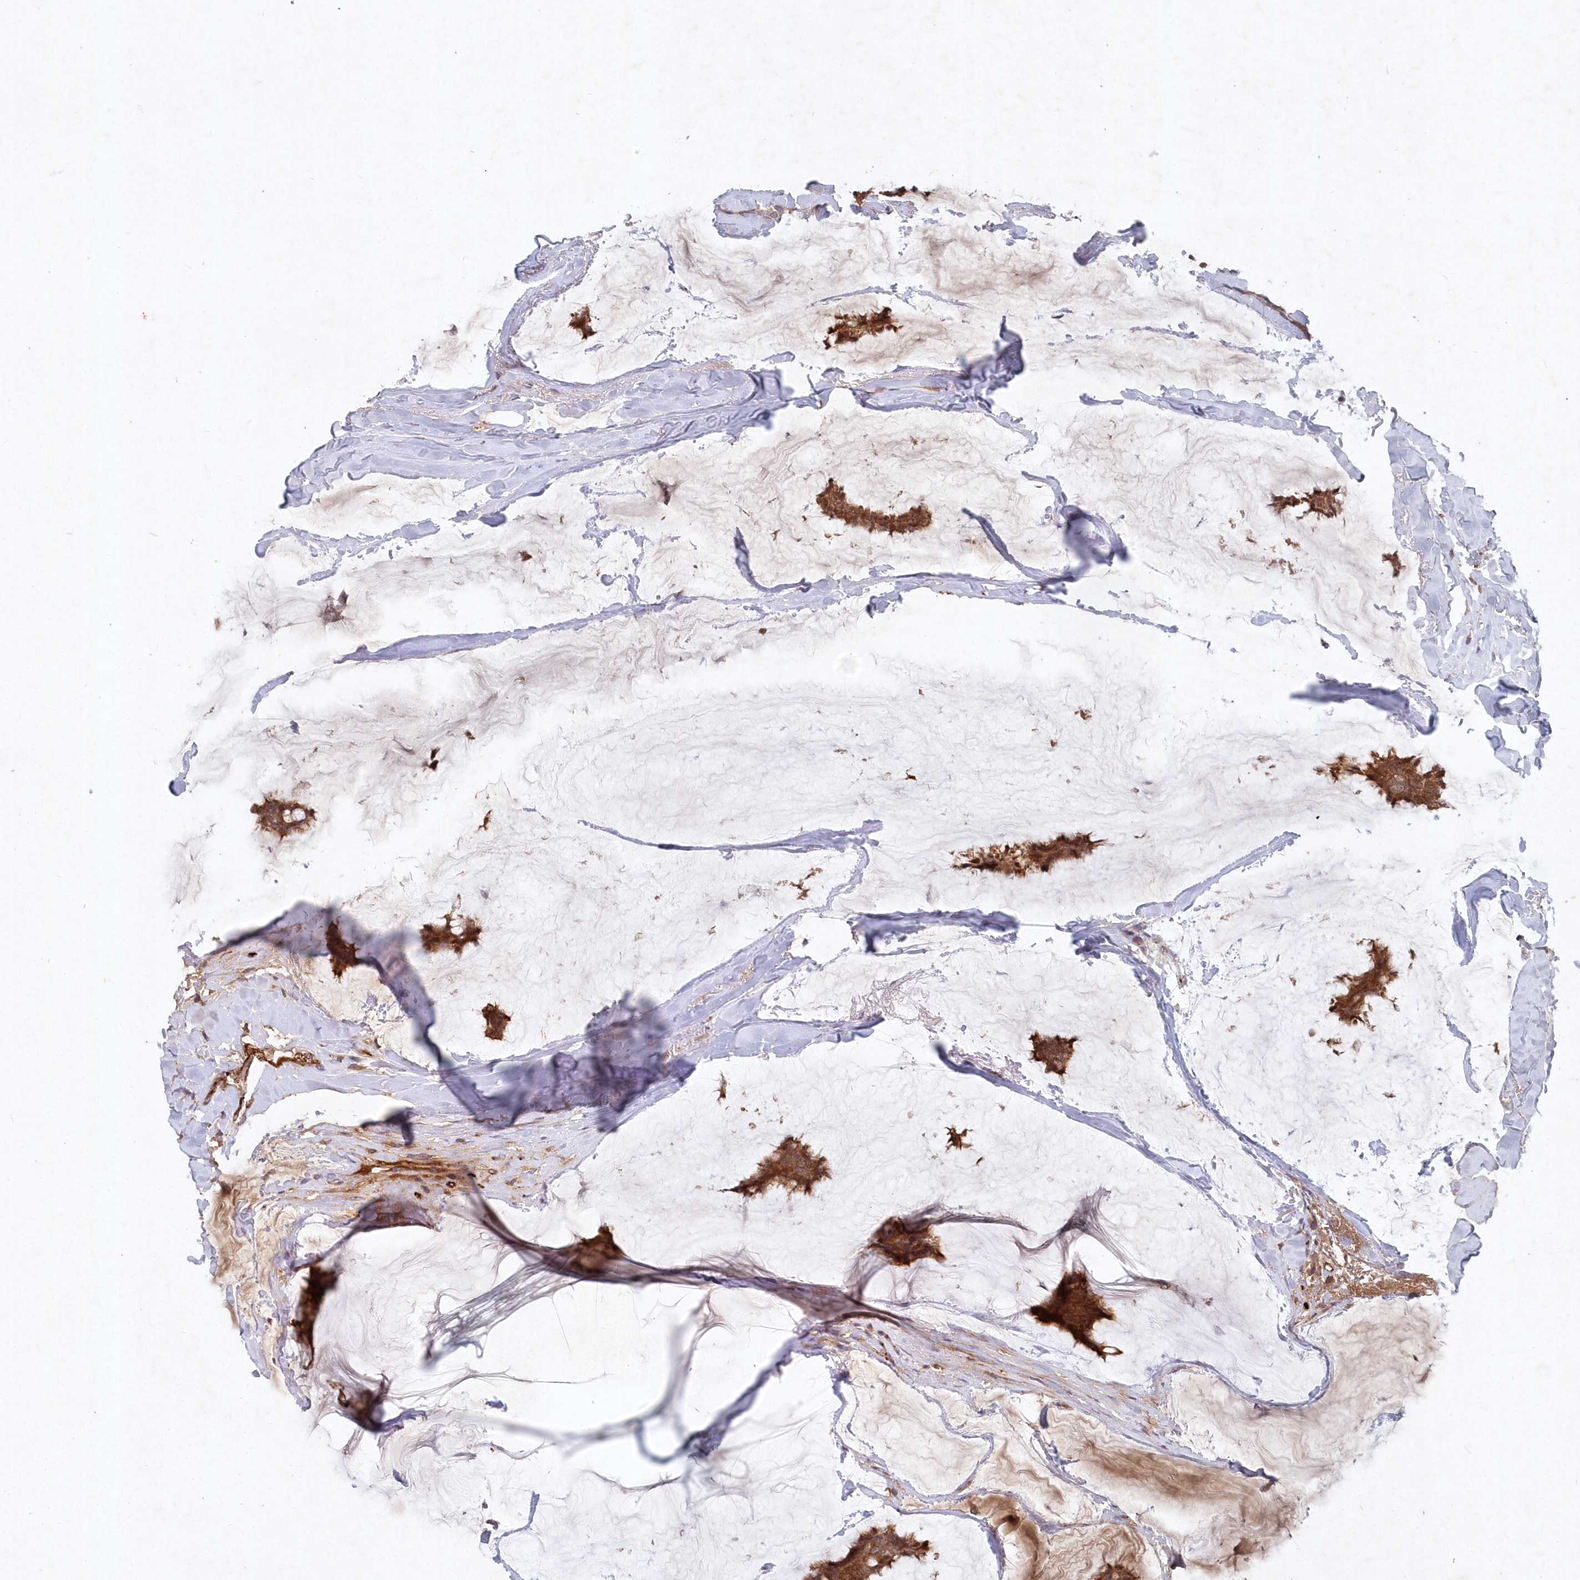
{"staining": {"intensity": "moderate", "quantity": ">75%", "location": "cytoplasmic/membranous"}, "tissue": "breast cancer", "cell_type": "Tumor cells", "image_type": "cancer", "snomed": [{"axis": "morphology", "description": "Duct carcinoma"}, {"axis": "topography", "description": "Breast"}], "caption": "Breast infiltrating ductal carcinoma stained with a protein marker exhibits moderate staining in tumor cells.", "gene": "ABHD14B", "patient": {"sex": "female", "age": 93}}